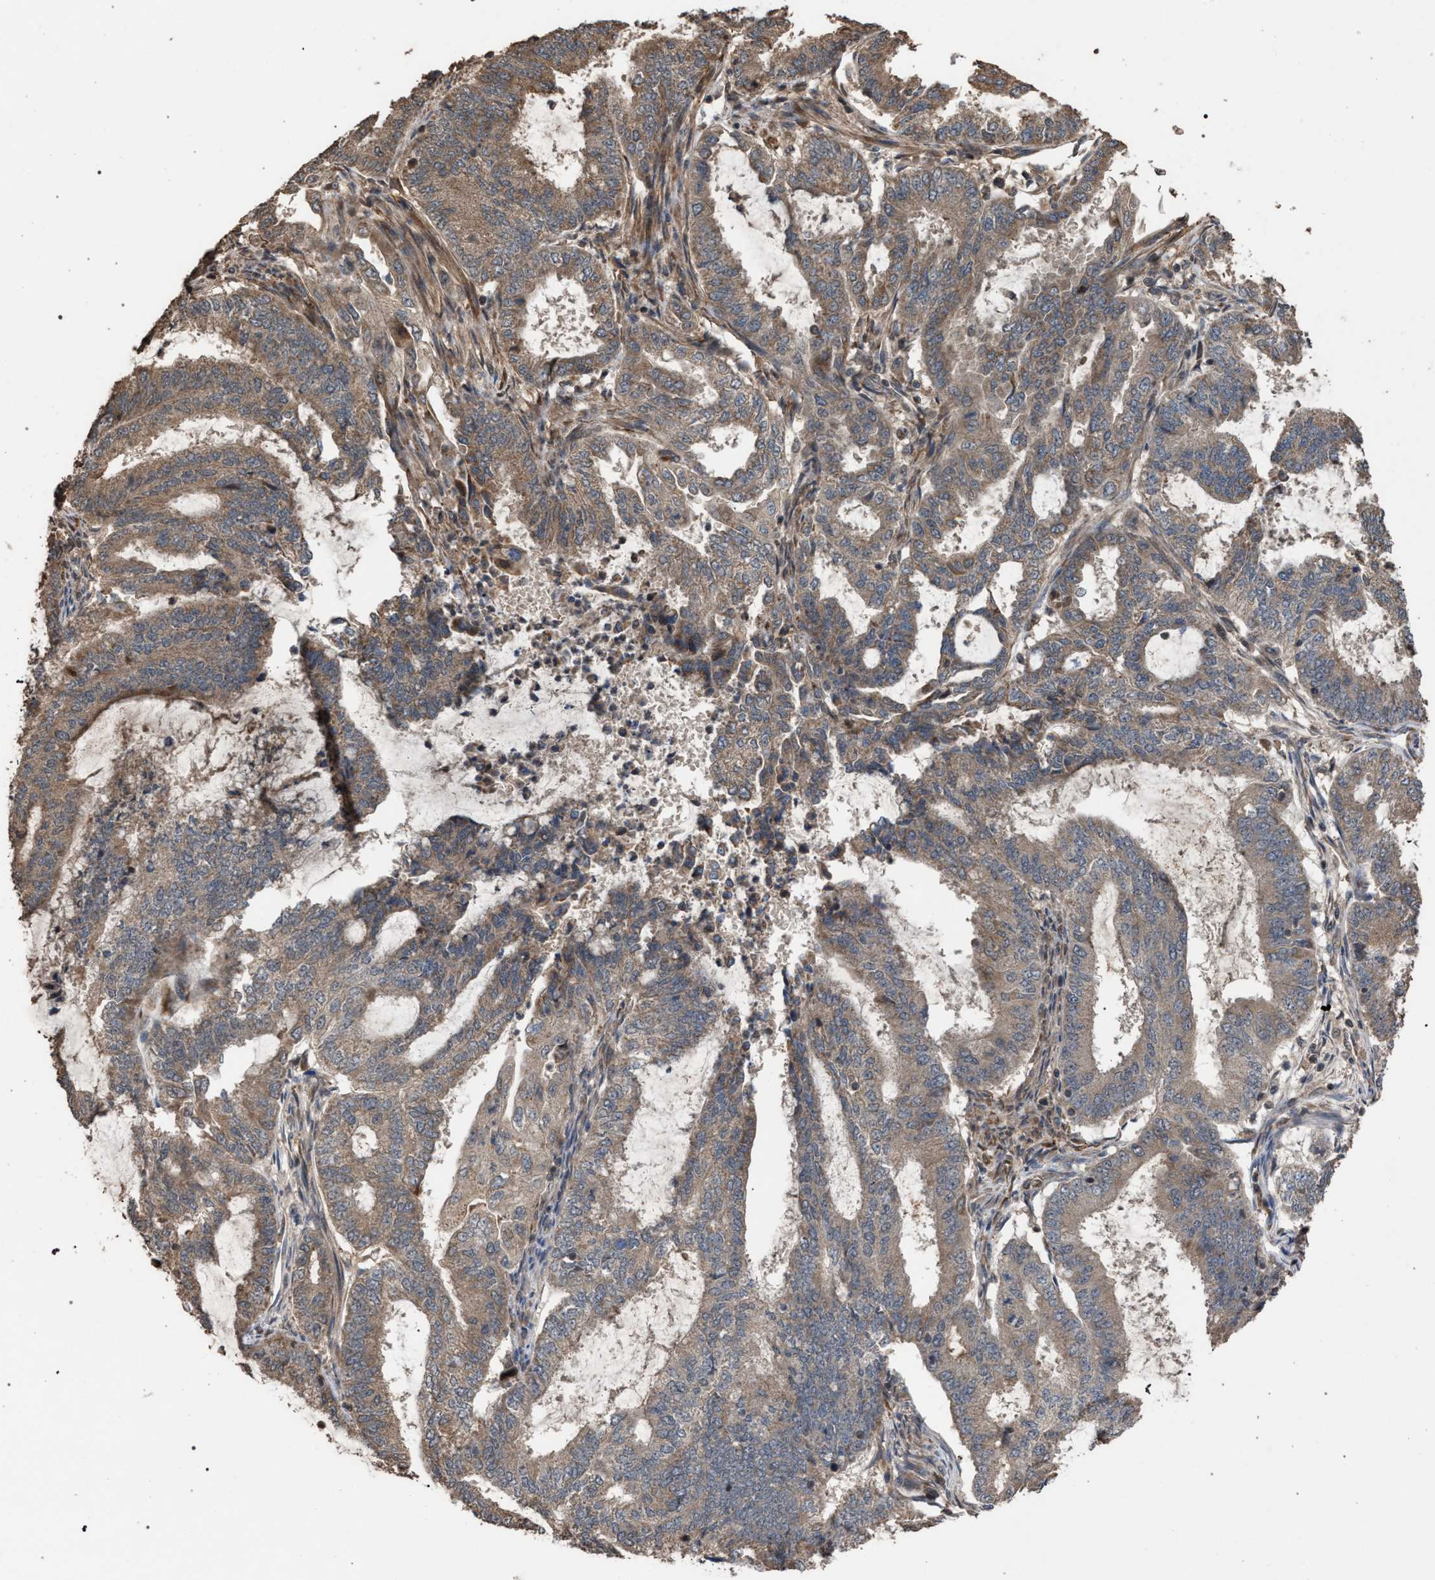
{"staining": {"intensity": "moderate", "quantity": ">75%", "location": "cytoplasmic/membranous"}, "tissue": "endometrial cancer", "cell_type": "Tumor cells", "image_type": "cancer", "snomed": [{"axis": "morphology", "description": "Adenocarcinoma, NOS"}, {"axis": "topography", "description": "Endometrium"}], "caption": "Immunohistochemistry (IHC) image of neoplastic tissue: adenocarcinoma (endometrial) stained using IHC reveals medium levels of moderate protein expression localized specifically in the cytoplasmic/membranous of tumor cells, appearing as a cytoplasmic/membranous brown color.", "gene": "NAA35", "patient": {"sex": "female", "age": 51}}